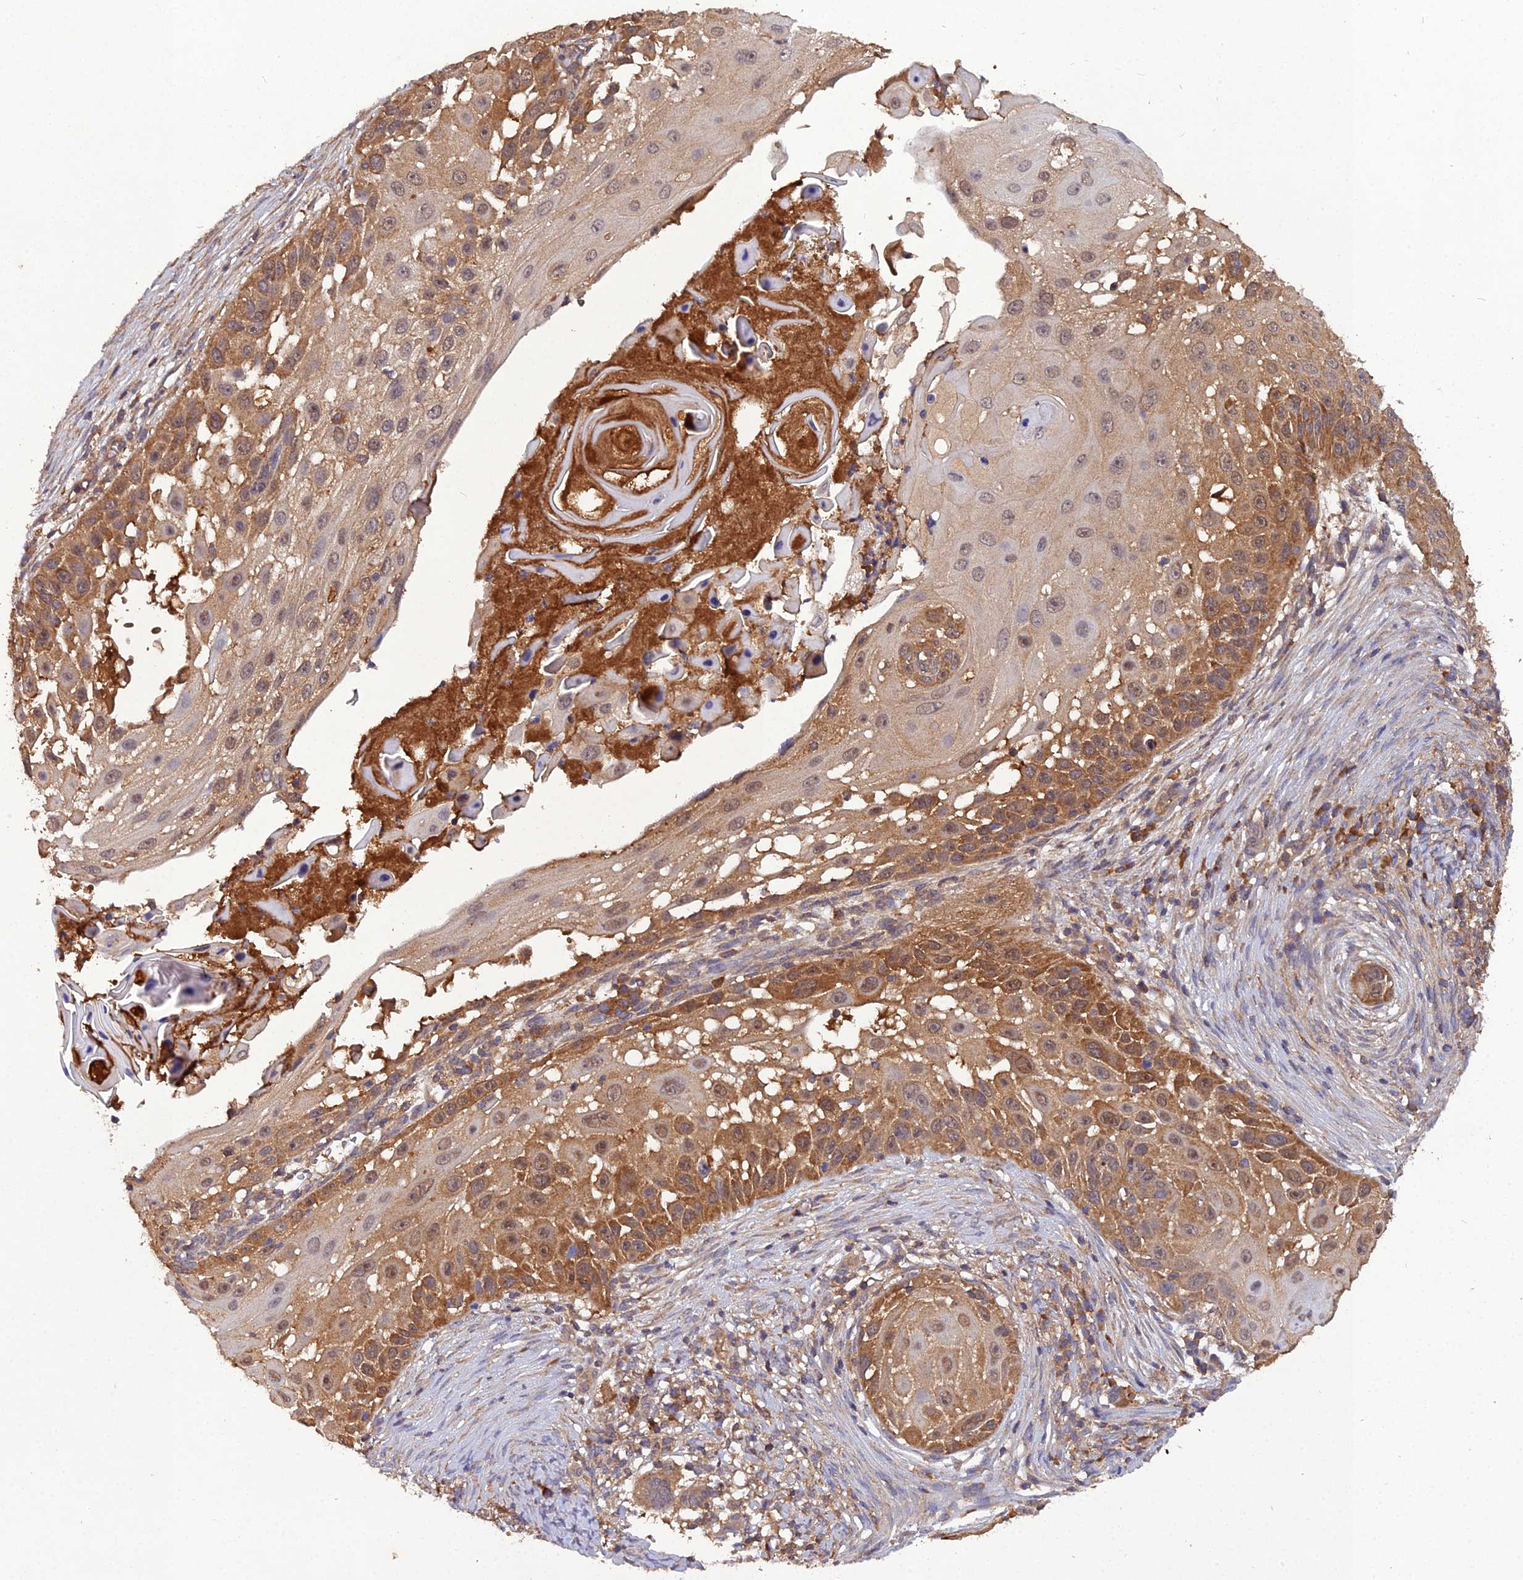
{"staining": {"intensity": "moderate", "quantity": ">75%", "location": "cytoplasmic/membranous"}, "tissue": "skin cancer", "cell_type": "Tumor cells", "image_type": "cancer", "snomed": [{"axis": "morphology", "description": "Squamous cell carcinoma, NOS"}, {"axis": "topography", "description": "Skin"}], "caption": "Immunohistochemistry (IHC) staining of skin cancer (squamous cell carcinoma), which reveals medium levels of moderate cytoplasmic/membranous expression in about >75% of tumor cells indicating moderate cytoplasmic/membranous protein expression. The staining was performed using DAB (brown) for protein detection and nuclei were counterstained in hematoxylin (blue).", "gene": "TMEM258", "patient": {"sex": "female", "age": 44}}